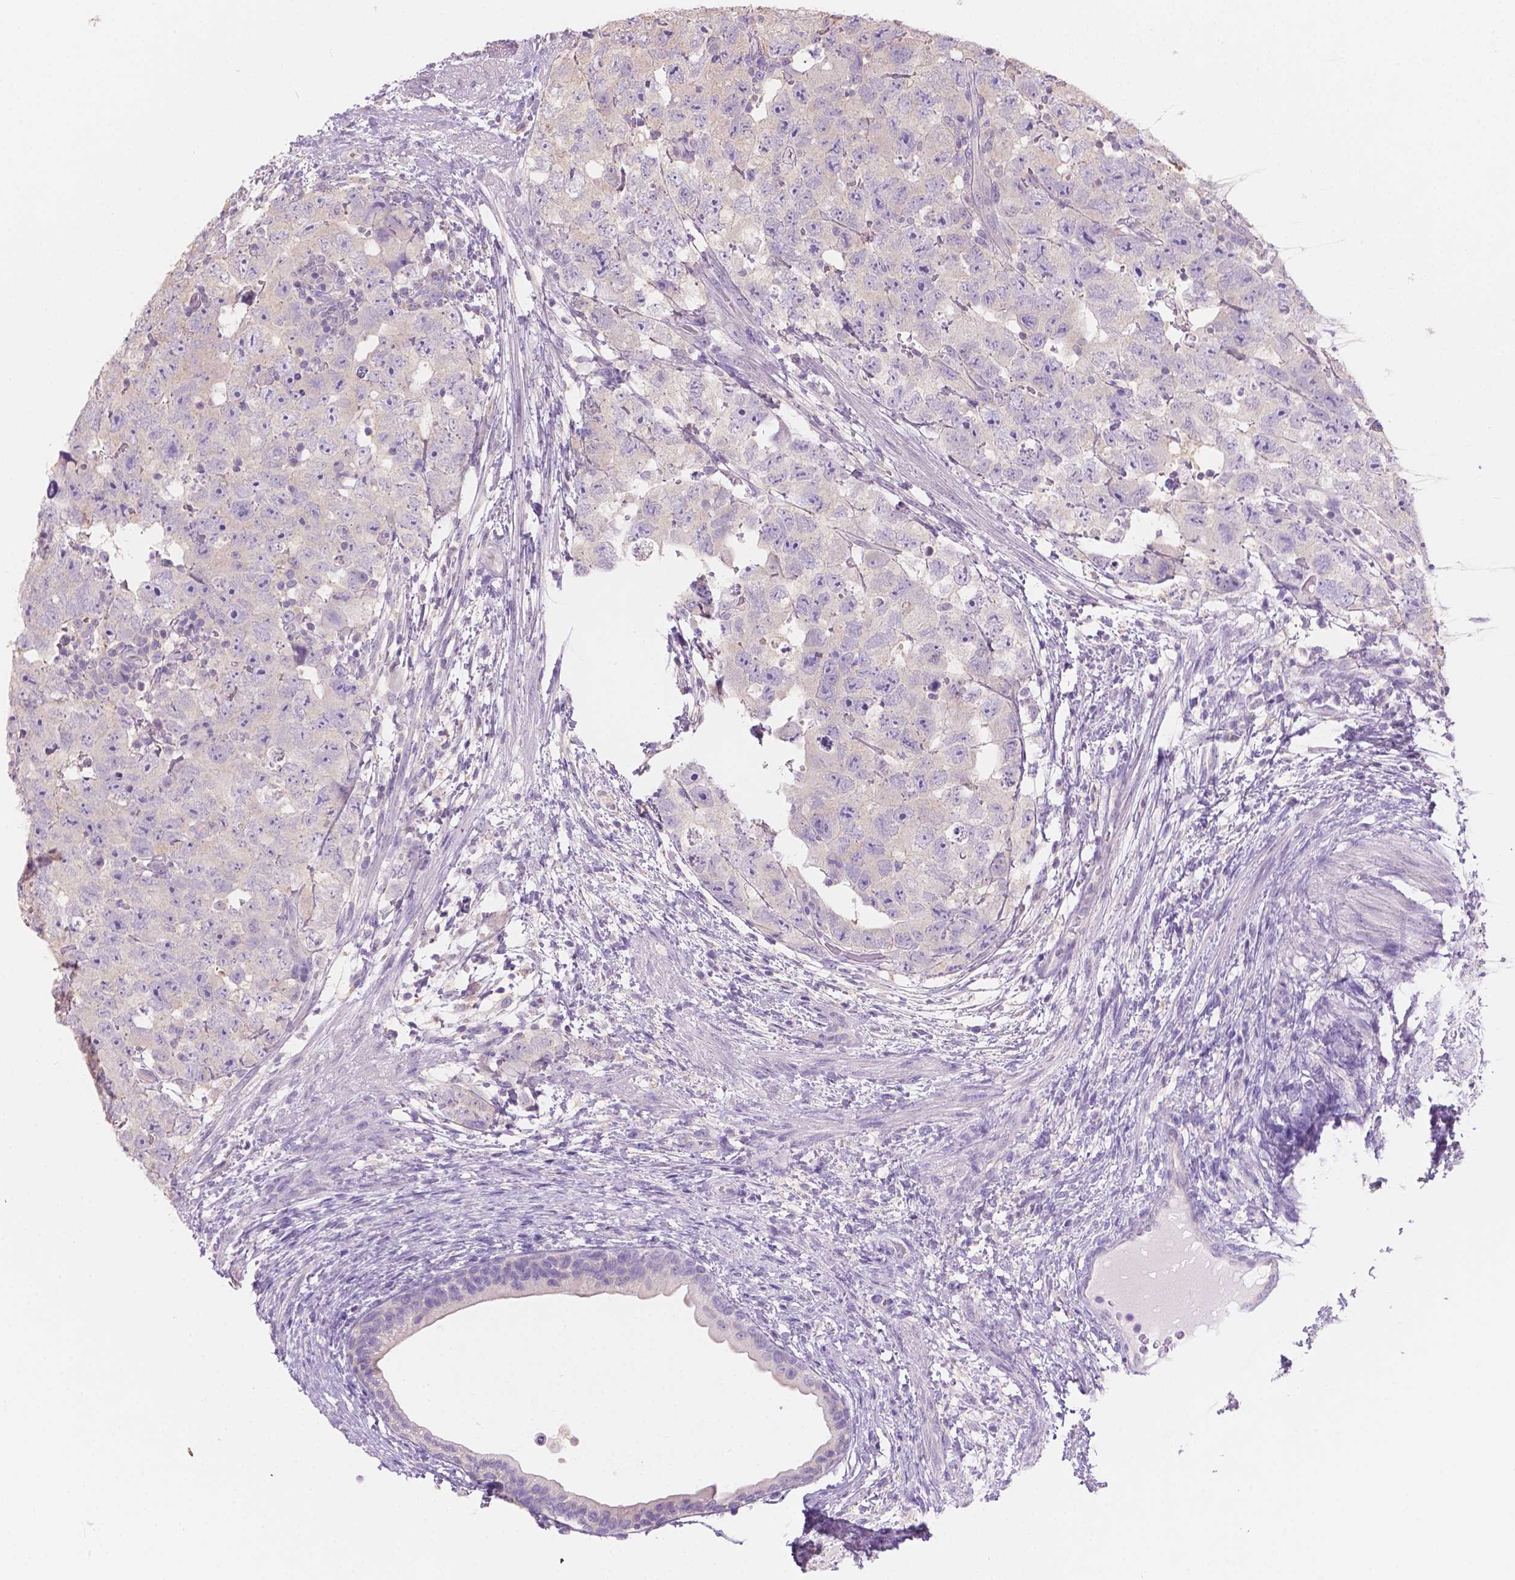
{"staining": {"intensity": "negative", "quantity": "none", "location": "none"}, "tissue": "testis cancer", "cell_type": "Tumor cells", "image_type": "cancer", "snomed": [{"axis": "morphology", "description": "Carcinoma, Embryonal, NOS"}, {"axis": "topography", "description": "Testis"}], "caption": "Protein analysis of testis cancer (embryonal carcinoma) demonstrates no significant expression in tumor cells.", "gene": "SBSN", "patient": {"sex": "male", "age": 24}}